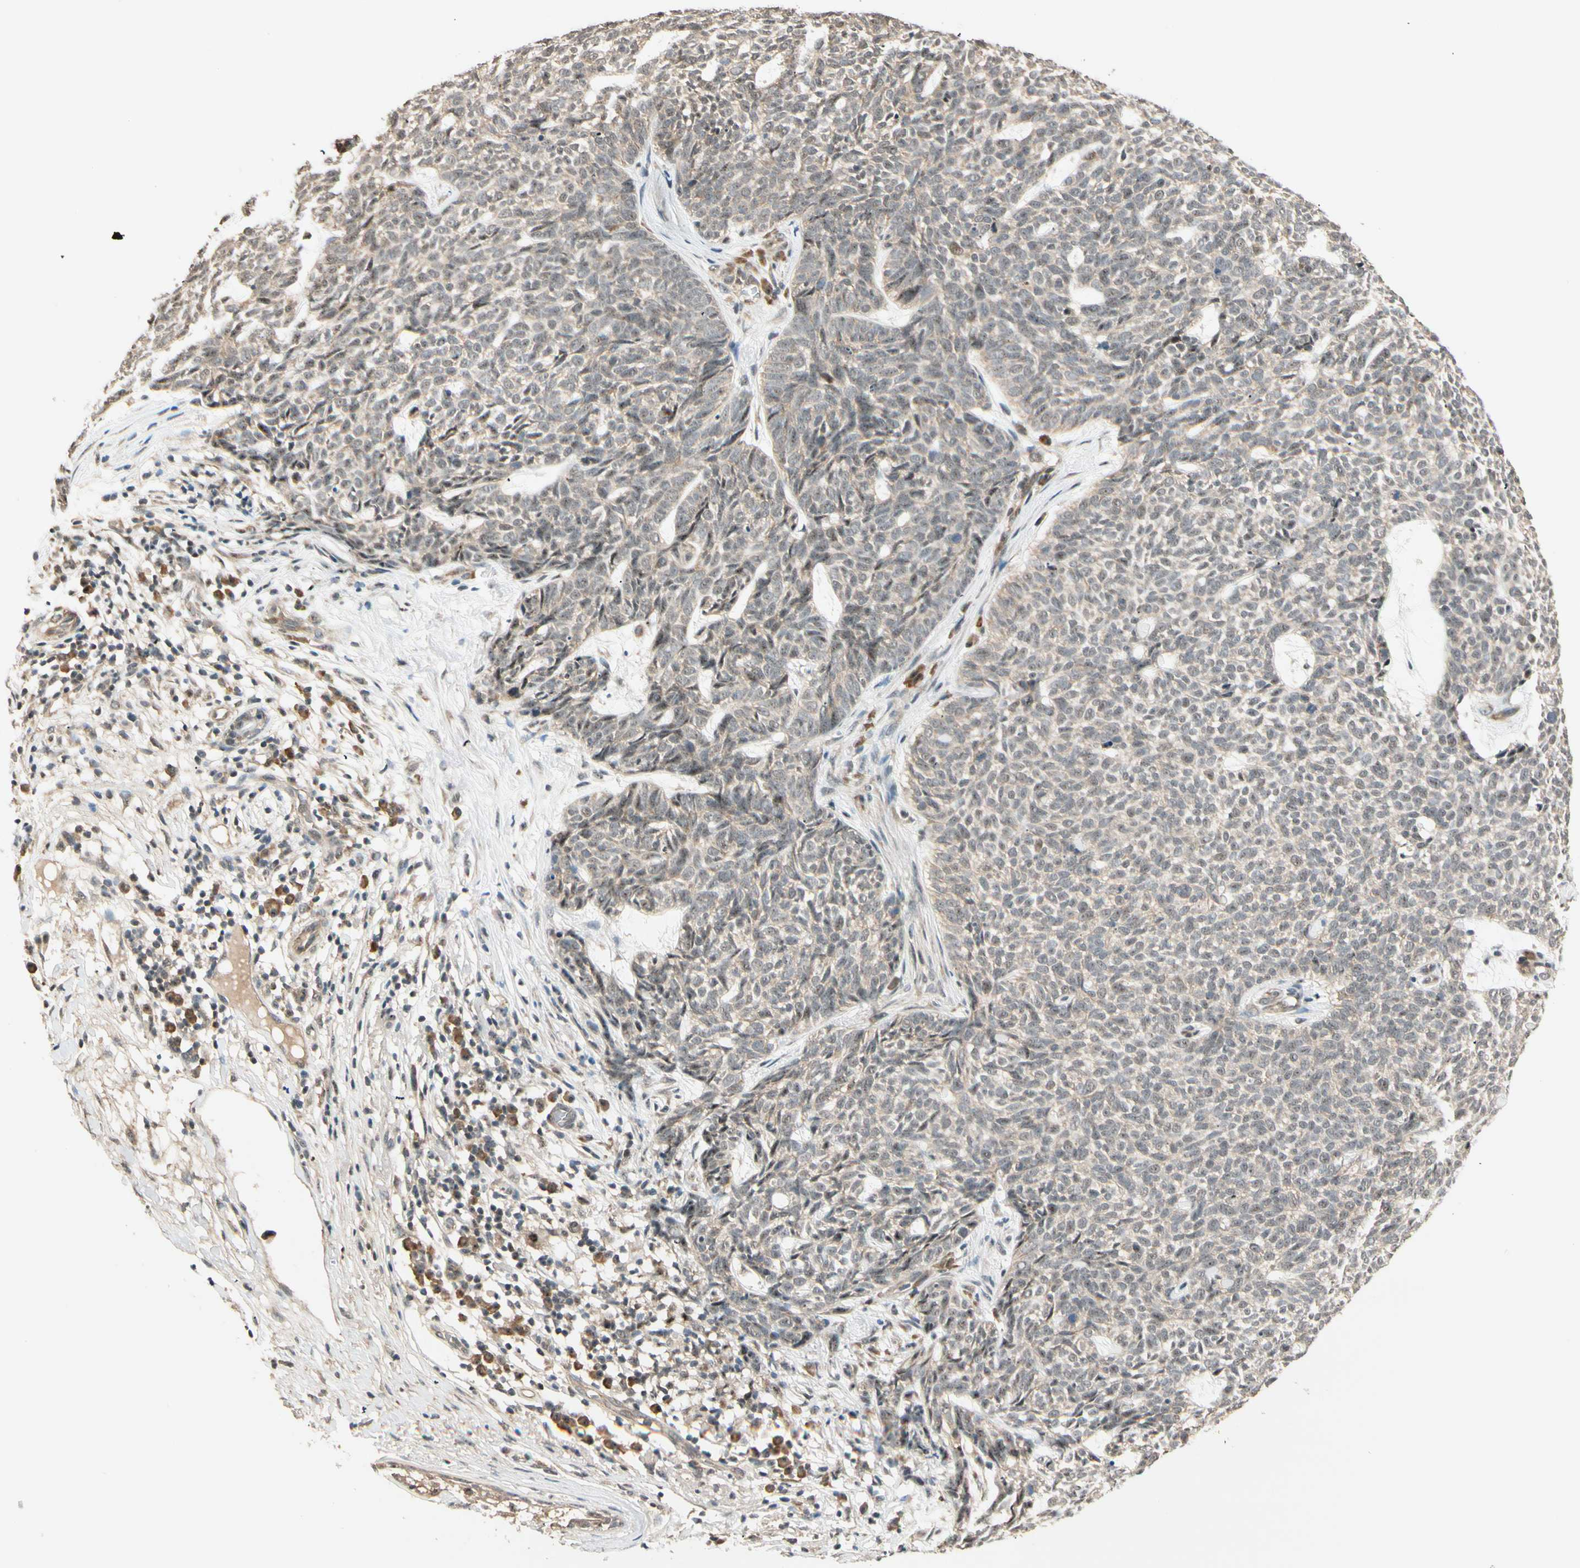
{"staining": {"intensity": "weak", "quantity": ">75%", "location": "cytoplasmic/membranous"}, "tissue": "skin cancer", "cell_type": "Tumor cells", "image_type": "cancer", "snomed": [{"axis": "morphology", "description": "Basal cell carcinoma"}, {"axis": "topography", "description": "Skin"}], "caption": "Human basal cell carcinoma (skin) stained for a protein (brown) shows weak cytoplasmic/membranous positive staining in approximately >75% of tumor cells.", "gene": "MCPH1", "patient": {"sex": "female", "age": 84}}